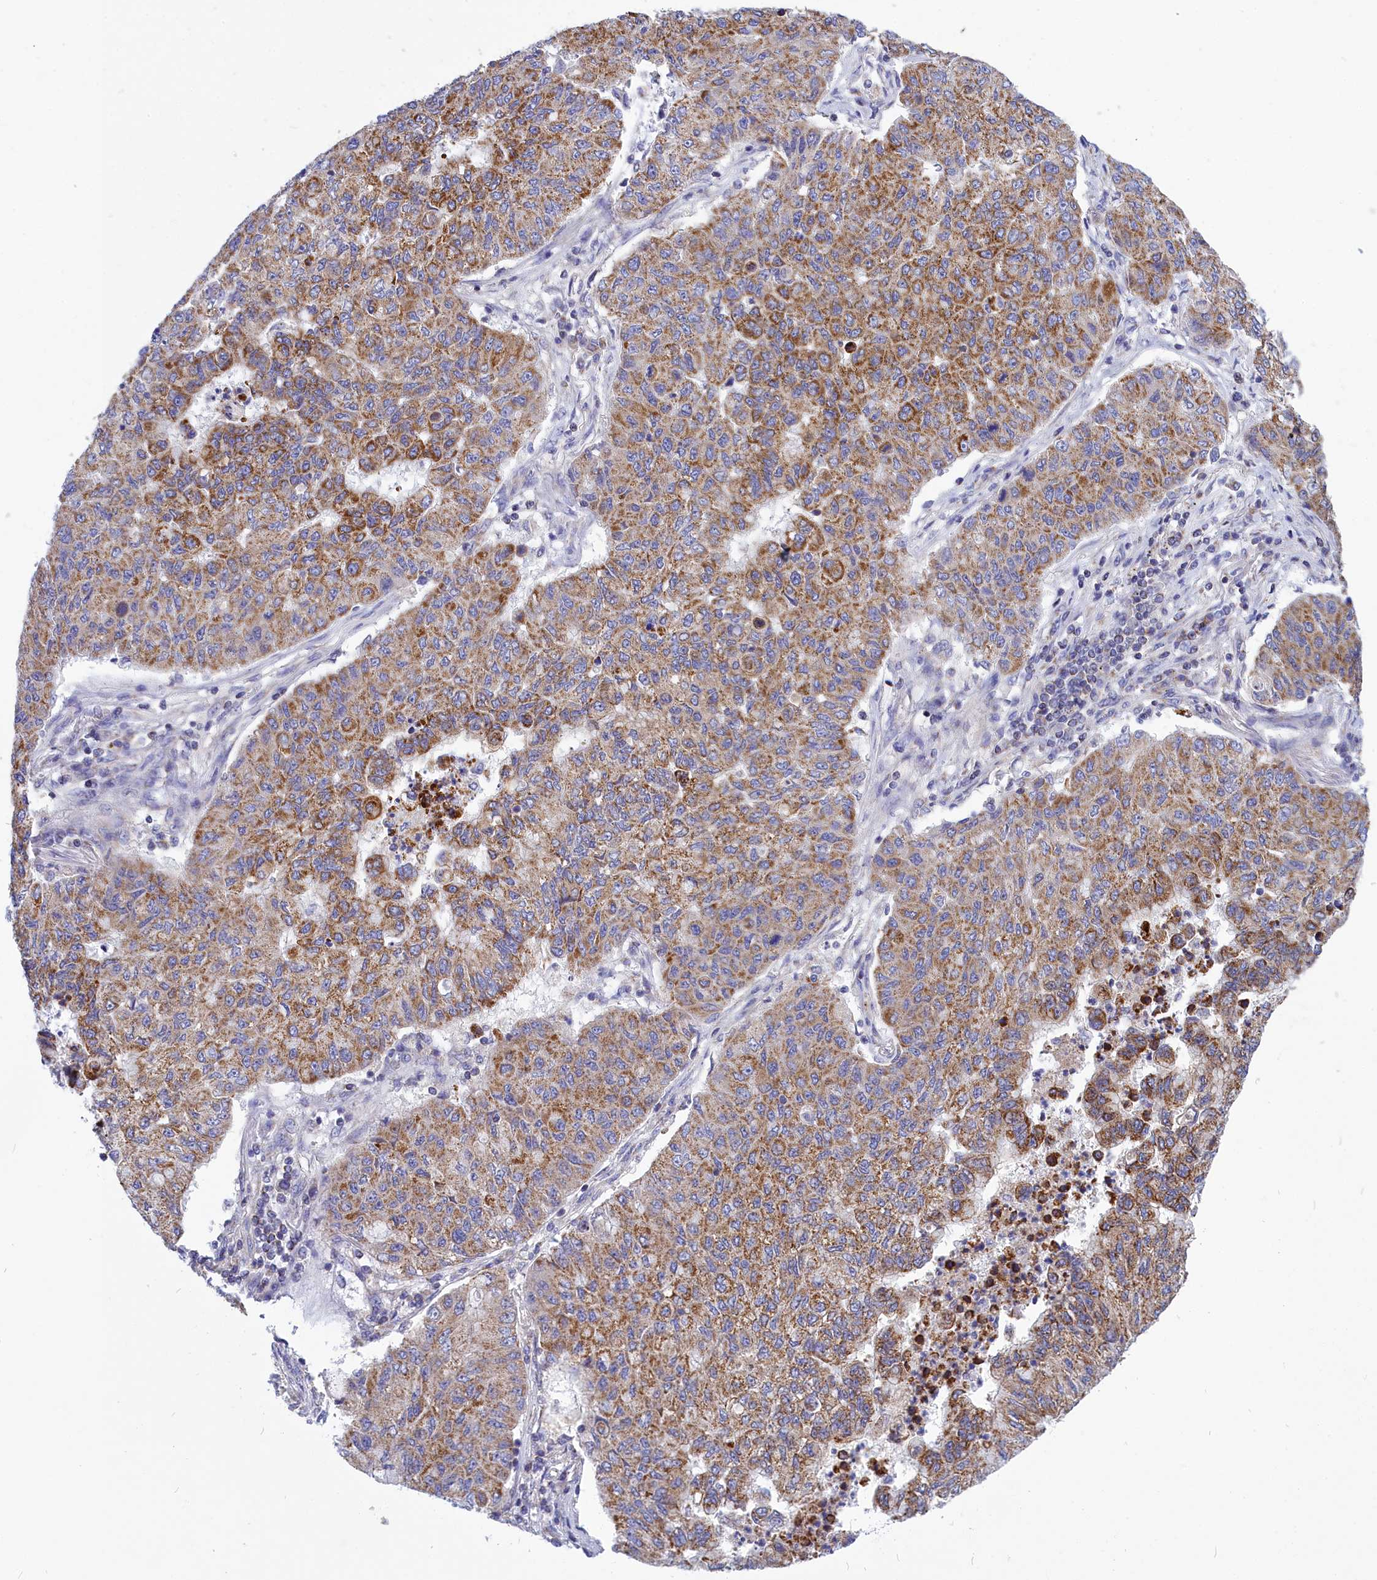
{"staining": {"intensity": "moderate", "quantity": ">75%", "location": "cytoplasmic/membranous"}, "tissue": "lung cancer", "cell_type": "Tumor cells", "image_type": "cancer", "snomed": [{"axis": "morphology", "description": "Squamous cell carcinoma, NOS"}, {"axis": "topography", "description": "Lung"}], "caption": "Tumor cells show medium levels of moderate cytoplasmic/membranous positivity in approximately >75% of cells in human squamous cell carcinoma (lung).", "gene": "CCRL2", "patient": {"sex": "male", "age": 74}}